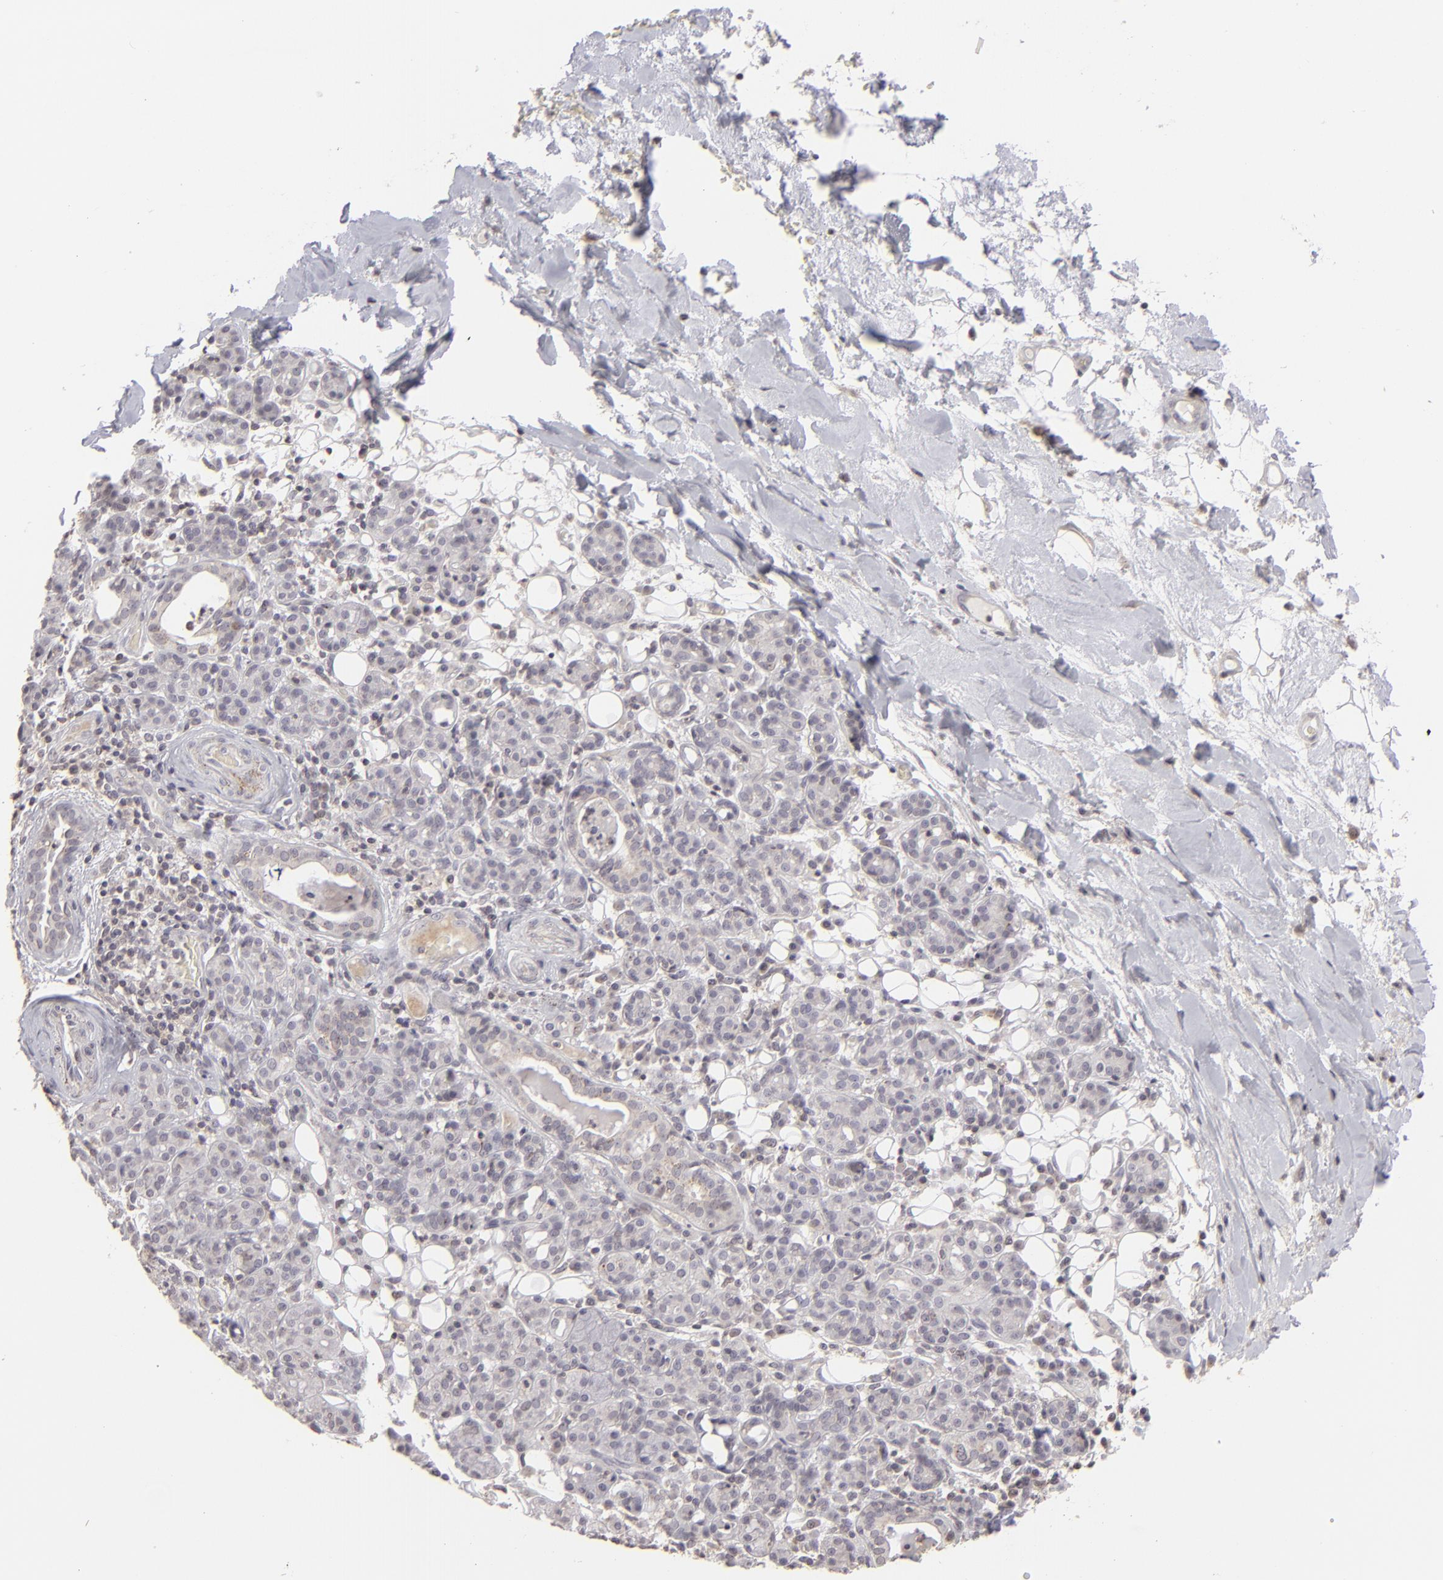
{"staining": {"intensity": "negative", "quantity": "none", "location": "none"}, "tissue": "skin cancer", "cell_type": "Tumor cells", "image_type": "cancer", "snomed": [{"axis": "morphology", "description": "Squamous cell carcinoma, NOS"}, {"axis": "topography", "description": "Skin"}], "caption": "Immunohistochemistry image of skin cancer stained for a protein (brown), which demonstrates no positivity in tumor cells.", "gene": "CLDN2", "patient": {"sex": "male", "age": 84}}